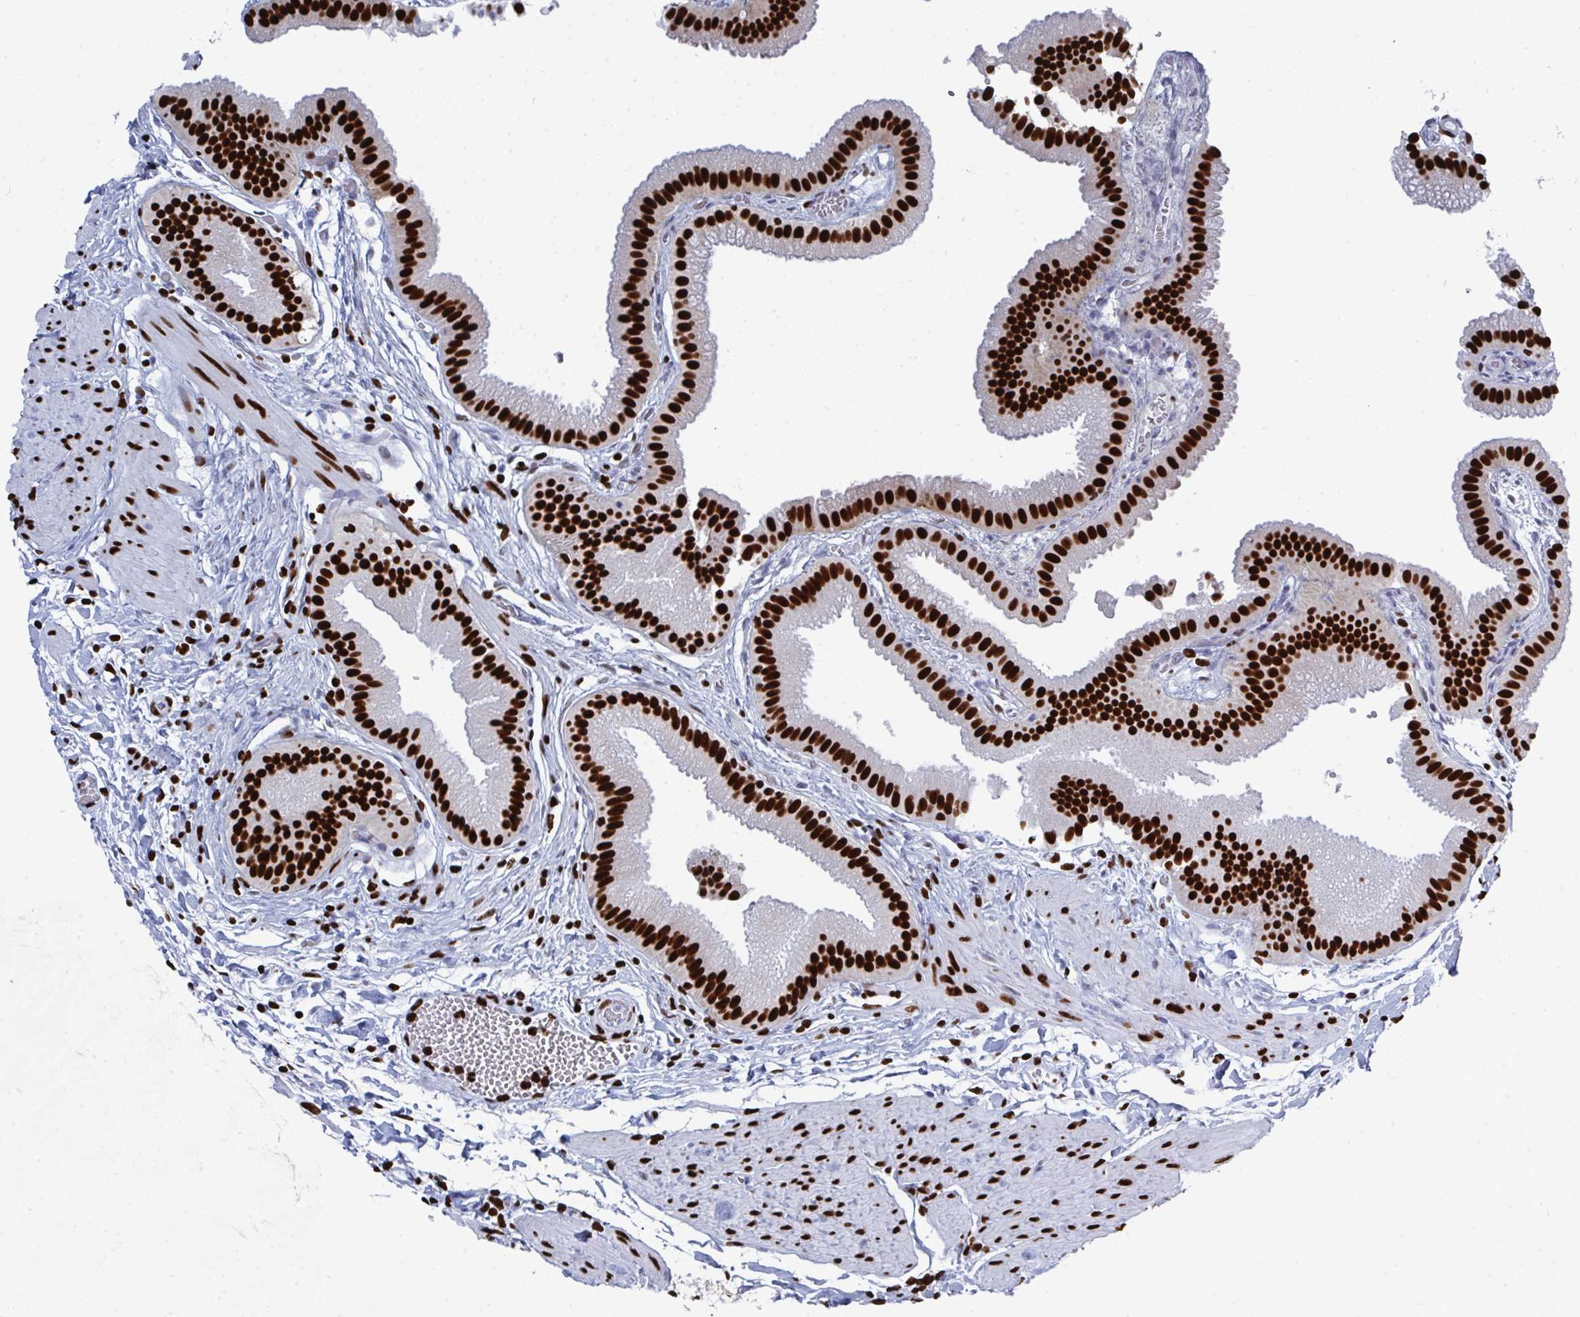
{"staining": {"intensity": "strong", "quantity": ">75%", "location": "nuclear"}, "tissue": "gallbladder", "cell_type": "Glandular cells", "image_type": "normal", "snomed": [{"axis": "morphology", "description": "Normal tissue, NOS"}, {"axis": "topography", "description": "Gallbladder"}], "caption": "Immunohistochemistry (IHC) (DAB) staining of normal gallbladder displays strong nuclear protein positivity in approximately >75% of glandular cells. (IHC, brightfield microscopy, high magnification).", "gene": "GAR1", "patient": {"sex": "female", "age": 63}}